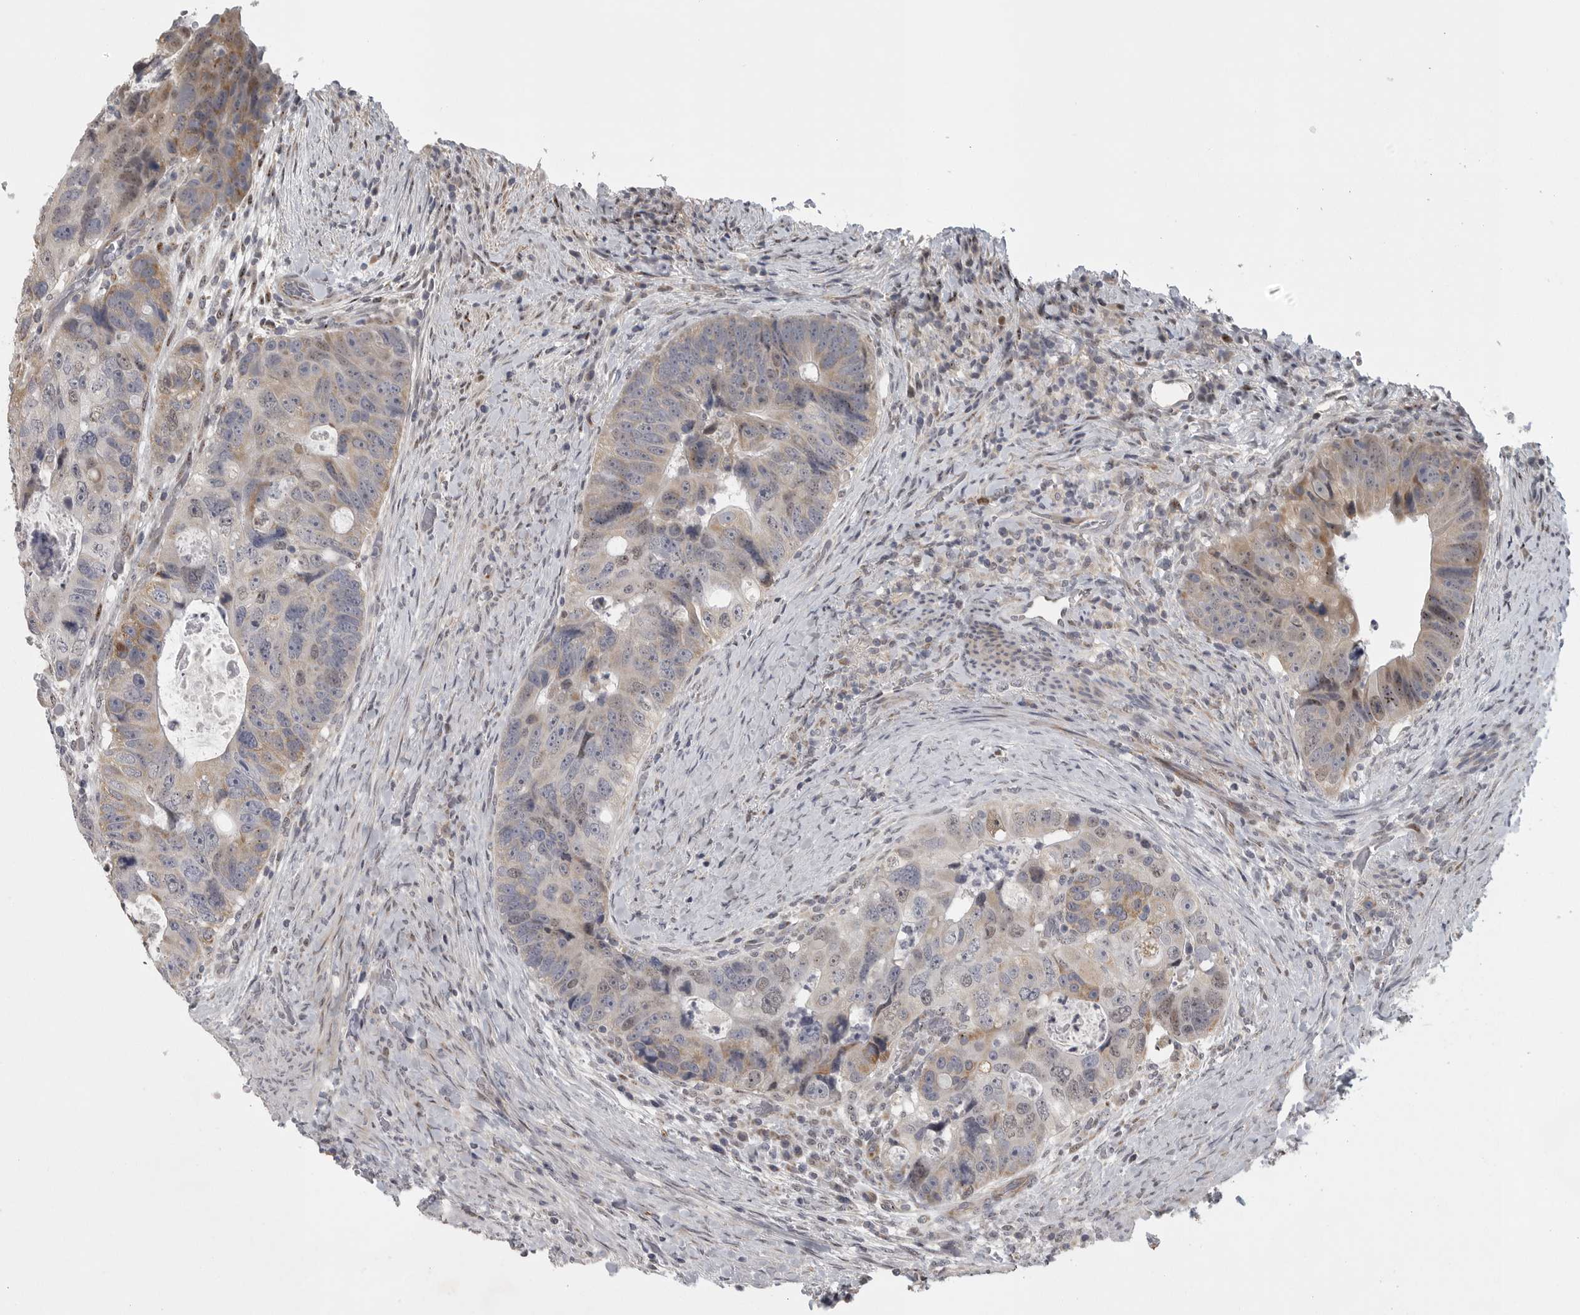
{"staining": {"intensity": "moderate", "quantity": "<25%", "location": "cytoplasmic/membranous,nuclear"}, "tissue": "colorectal cancer", "cell_type": "Tumor cells", "image_type": "cancer", "snomed": [{"axis": "morphology", "description": "Adenocarcinoma, NOS"}, {"axis": "topography", "description": "Rectum"}], "caption": "Protein staining exhibits moderate cytoplasmic/membranous and nuclear expression in approximately <25% of tumor cells in colorectal cancer (adenocarcinoma). (DAB (3,3'-diaminobenzidine) IHC, brown staining for protein, blue staining for nuclei).", "gene": "POLE2", "patient": {"sex": "male", "age": 59}}